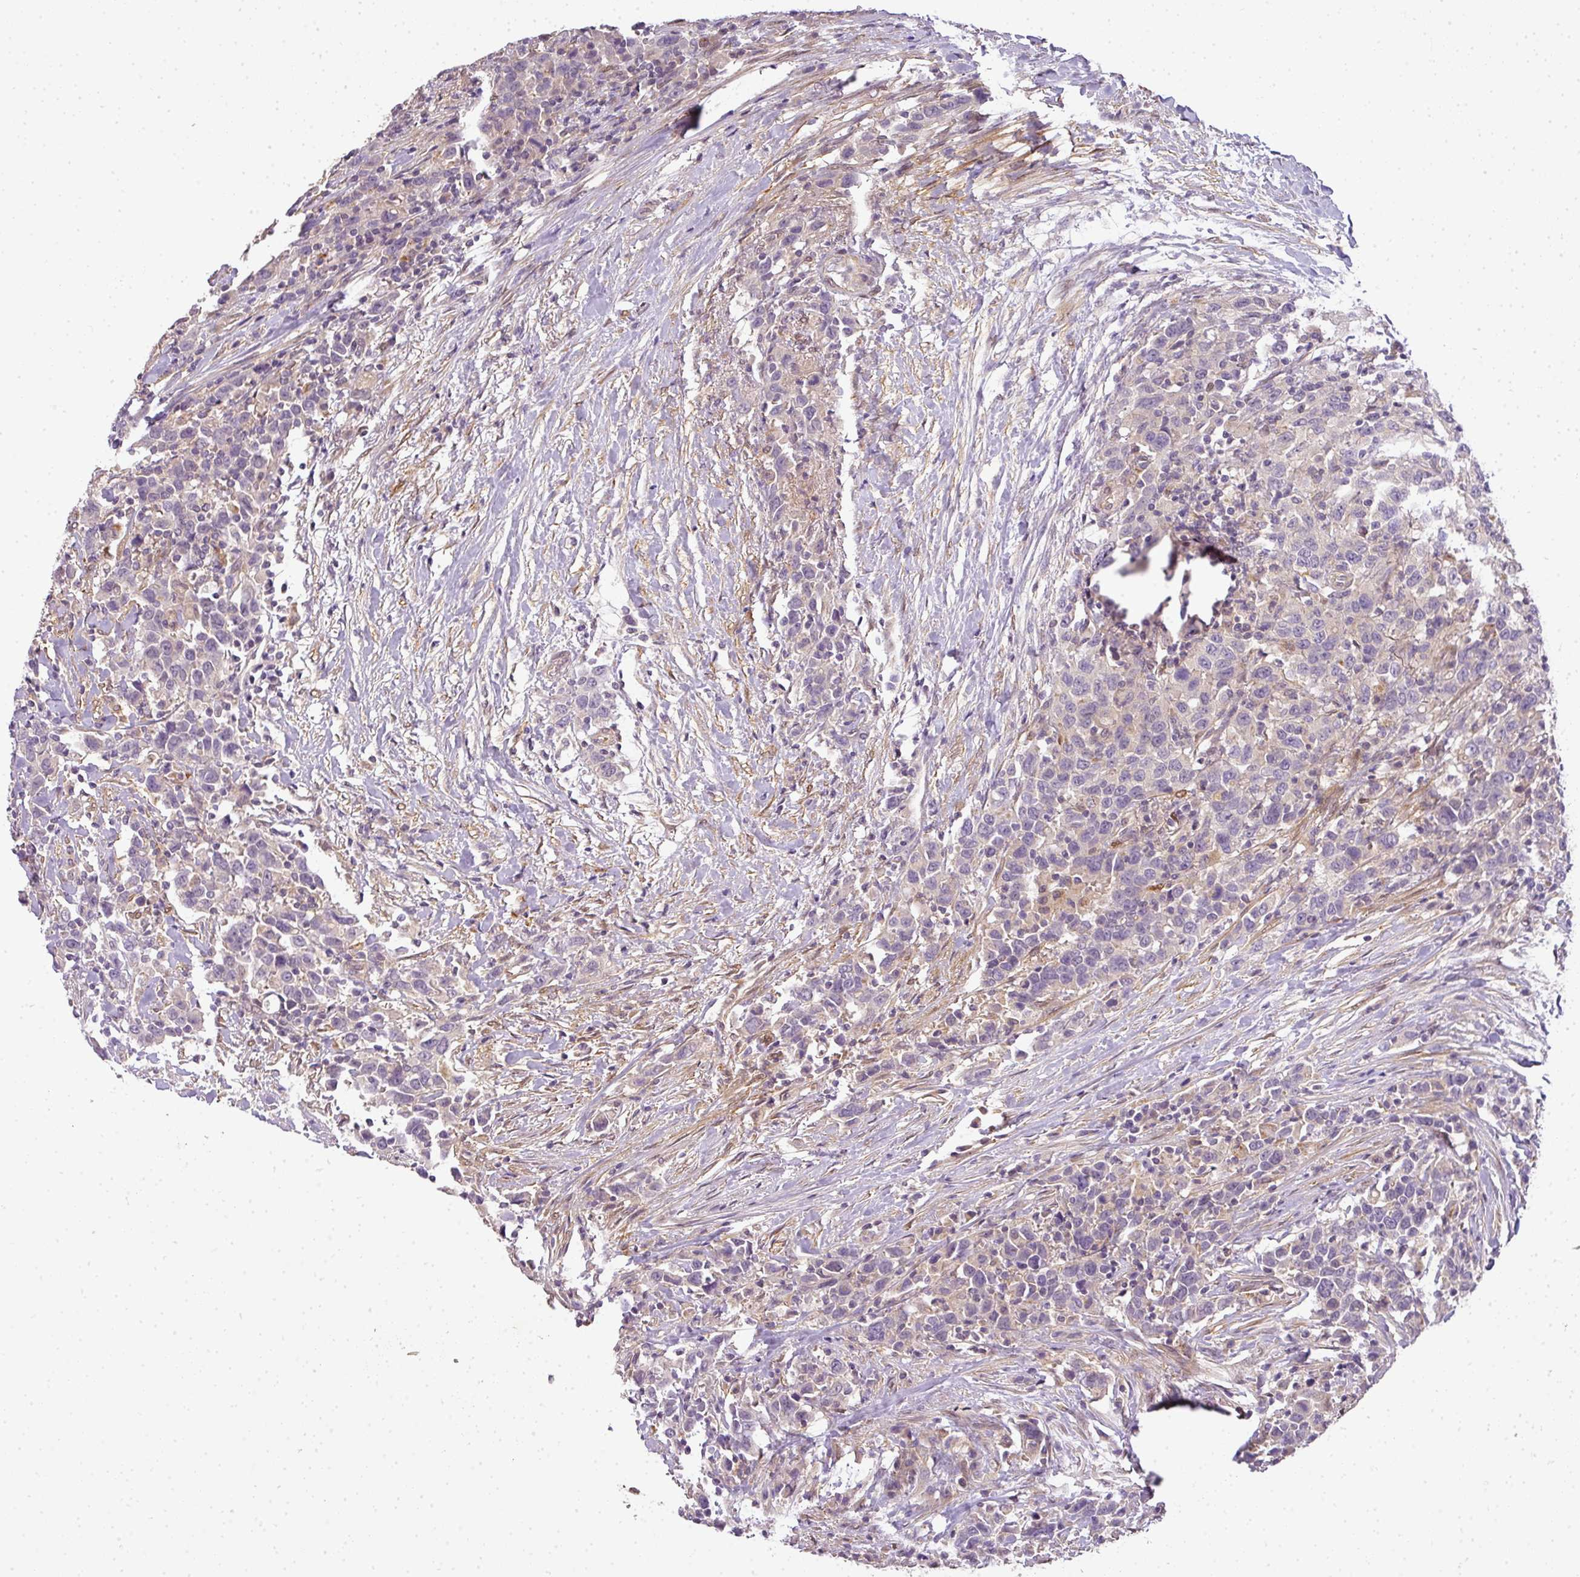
{"staining": {"intensity": "negative", "quantity": "none", "location": "none"}, "tissue": "urothelial cancer", "cell_type": "Tumor cells", "image_type": "cancer", "snomed": [{"axis": "morphology", "description": "Urothelial carcinoma, High grade"}, {"axis": "topography", "description": "Urinary bladder"}], "caption": "The immunohistochemistry (IHC) micrograph has no significant expression in tumor cells of high-grade urothelial carcinoma tissue. The staining is performed using DAB (3,3'-diaminobenzidine) brown chromogen with nuclei counter-stained in using hematoxylin.", "gene": "ADH5", "patient": {"sex": "male", "age": 61}}